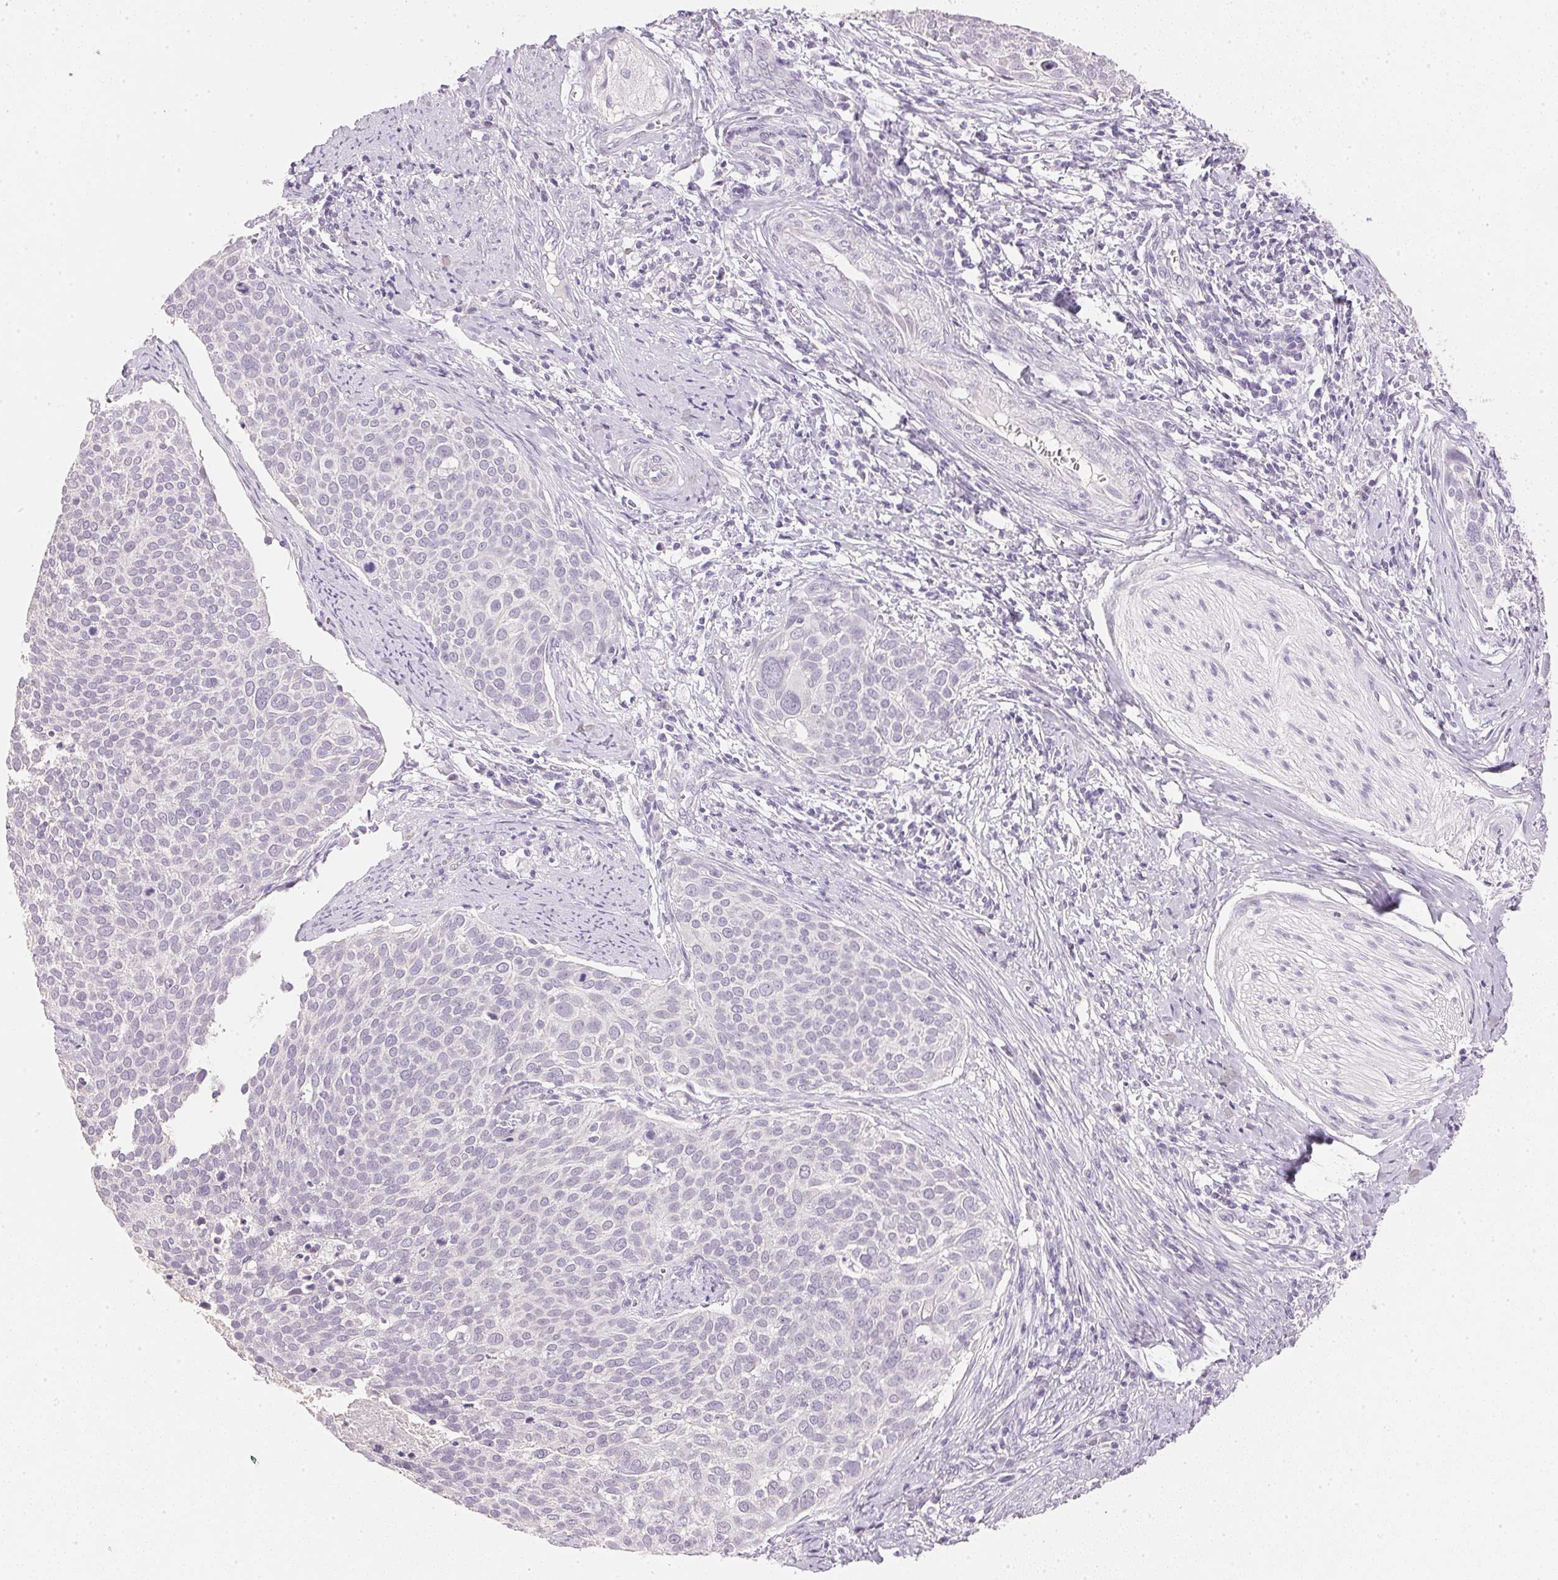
{"staining": {"intensity": "negative", "quantity": "none", "location": "none"}, "tissue": "cervical cancer", "cell_type": "Tumor cells", "image_type": "cancer", "snomed": [{"axis": "morphology", "description": "Squamous cell carcinoma, NOS"}, {"axis": "topography", "description": "Cervix"}], "caption": "Immunohistochemistry photomicrograph of human cervical cancer (squamous cell carcinoma) stained for a protein (brown), which displays no positivity in tumor cells.", "gene": "IGFBP1", "patient": {"sex": "female", "age": 39}}